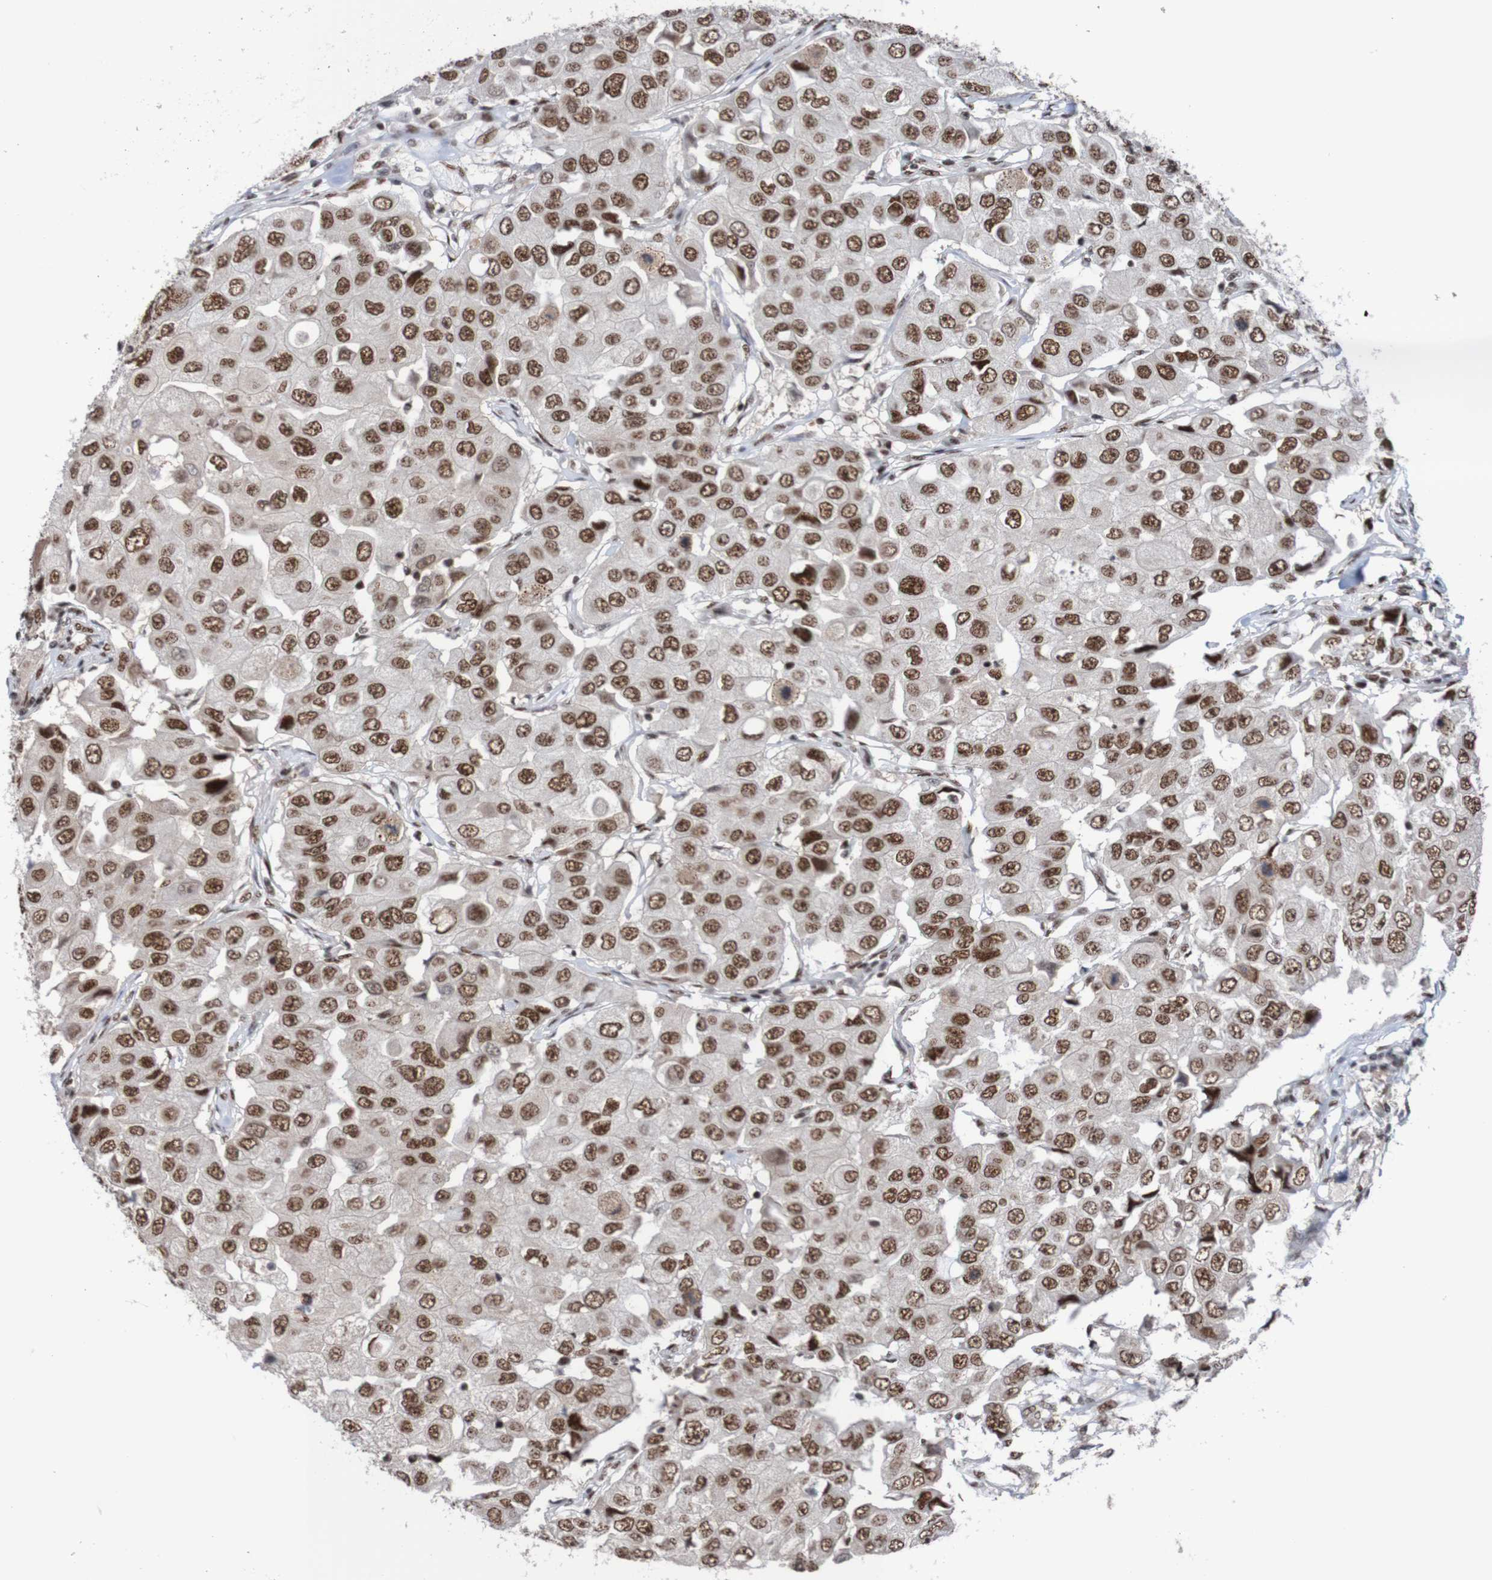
{"staining": {"intensity": "strong", "quantity": ">75%", "location": "nuclear"}, "tissue": "breast cancer", "cell_type": "Tumor cells", "image_type": "cancer", "snomed": [{"axis": "morphology", "description": "Duct carcinoma"}, {"axis": "topography", "description": "Breast"}], "caption": "Breast cancer stained with DAB immunohistochemistry (IHC) reveals high levels of strong nuclear expression in about >75% of tumor cells.", "gene": "CDC5L", "patient": {"sex": "female", "age": 27}}